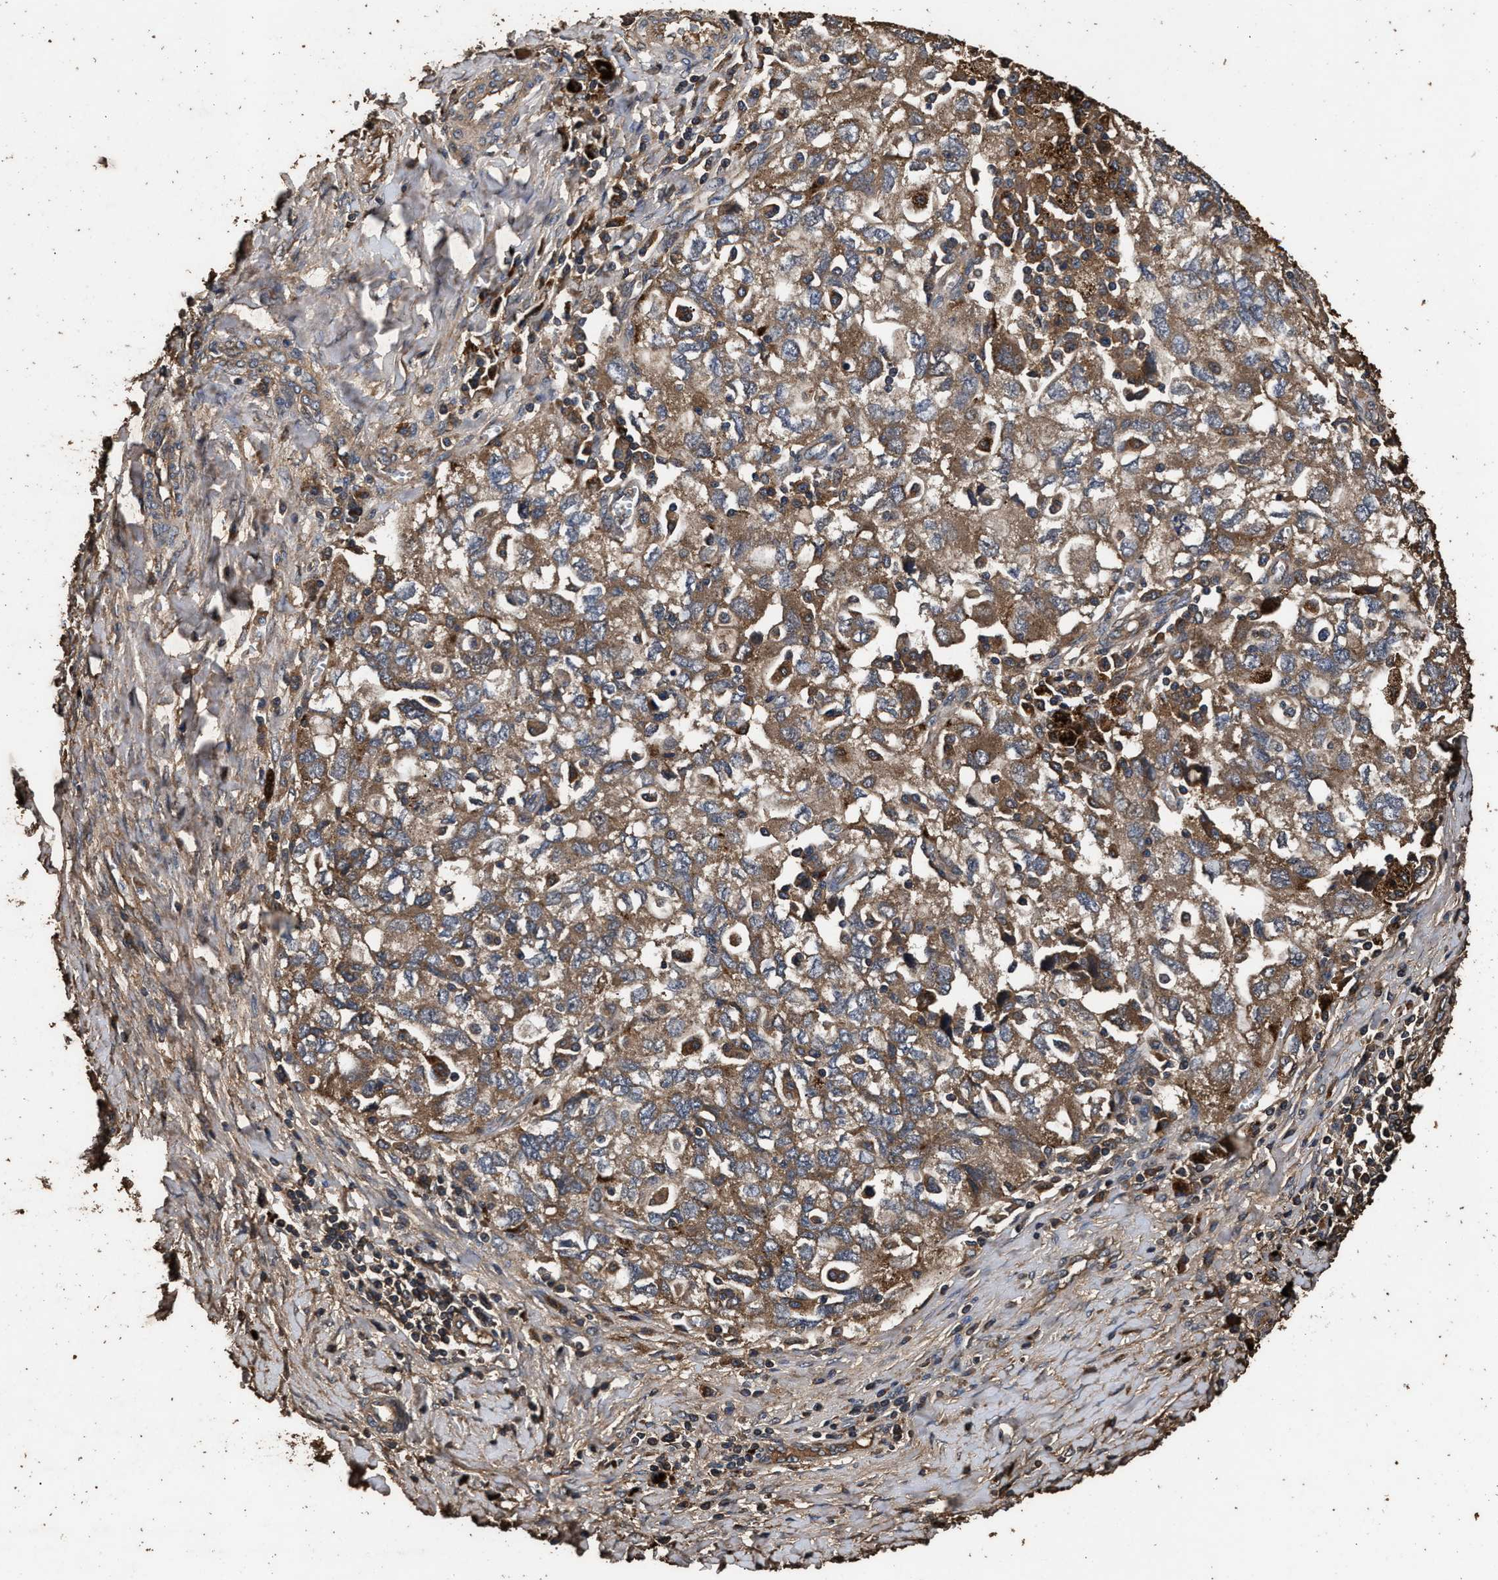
{"staining": {"intensity": "moderate", "quantity": ">75%", "location": "cytoplasmic/membranous"}, "tissue": "ovarian cancer", "cell_type": "Tumor cells", "image_type": "cancer", "snomed": [{"axis": "morphology", "description": "Carcinoma, NOS"}, {"axis": "morphology", "description": "Cystadenocarcinoma, serous, NOS"}, {"axis": "topography", "description": "Ovary"}], "caption": "Immunohistochemical staining of ovarian cancer shows moderate cytoplasmic/membranous protein positivity in approximately >75% of tumor cells.", "gene": "KYAT1", "patient": {"sex": "female", "age": 69}}